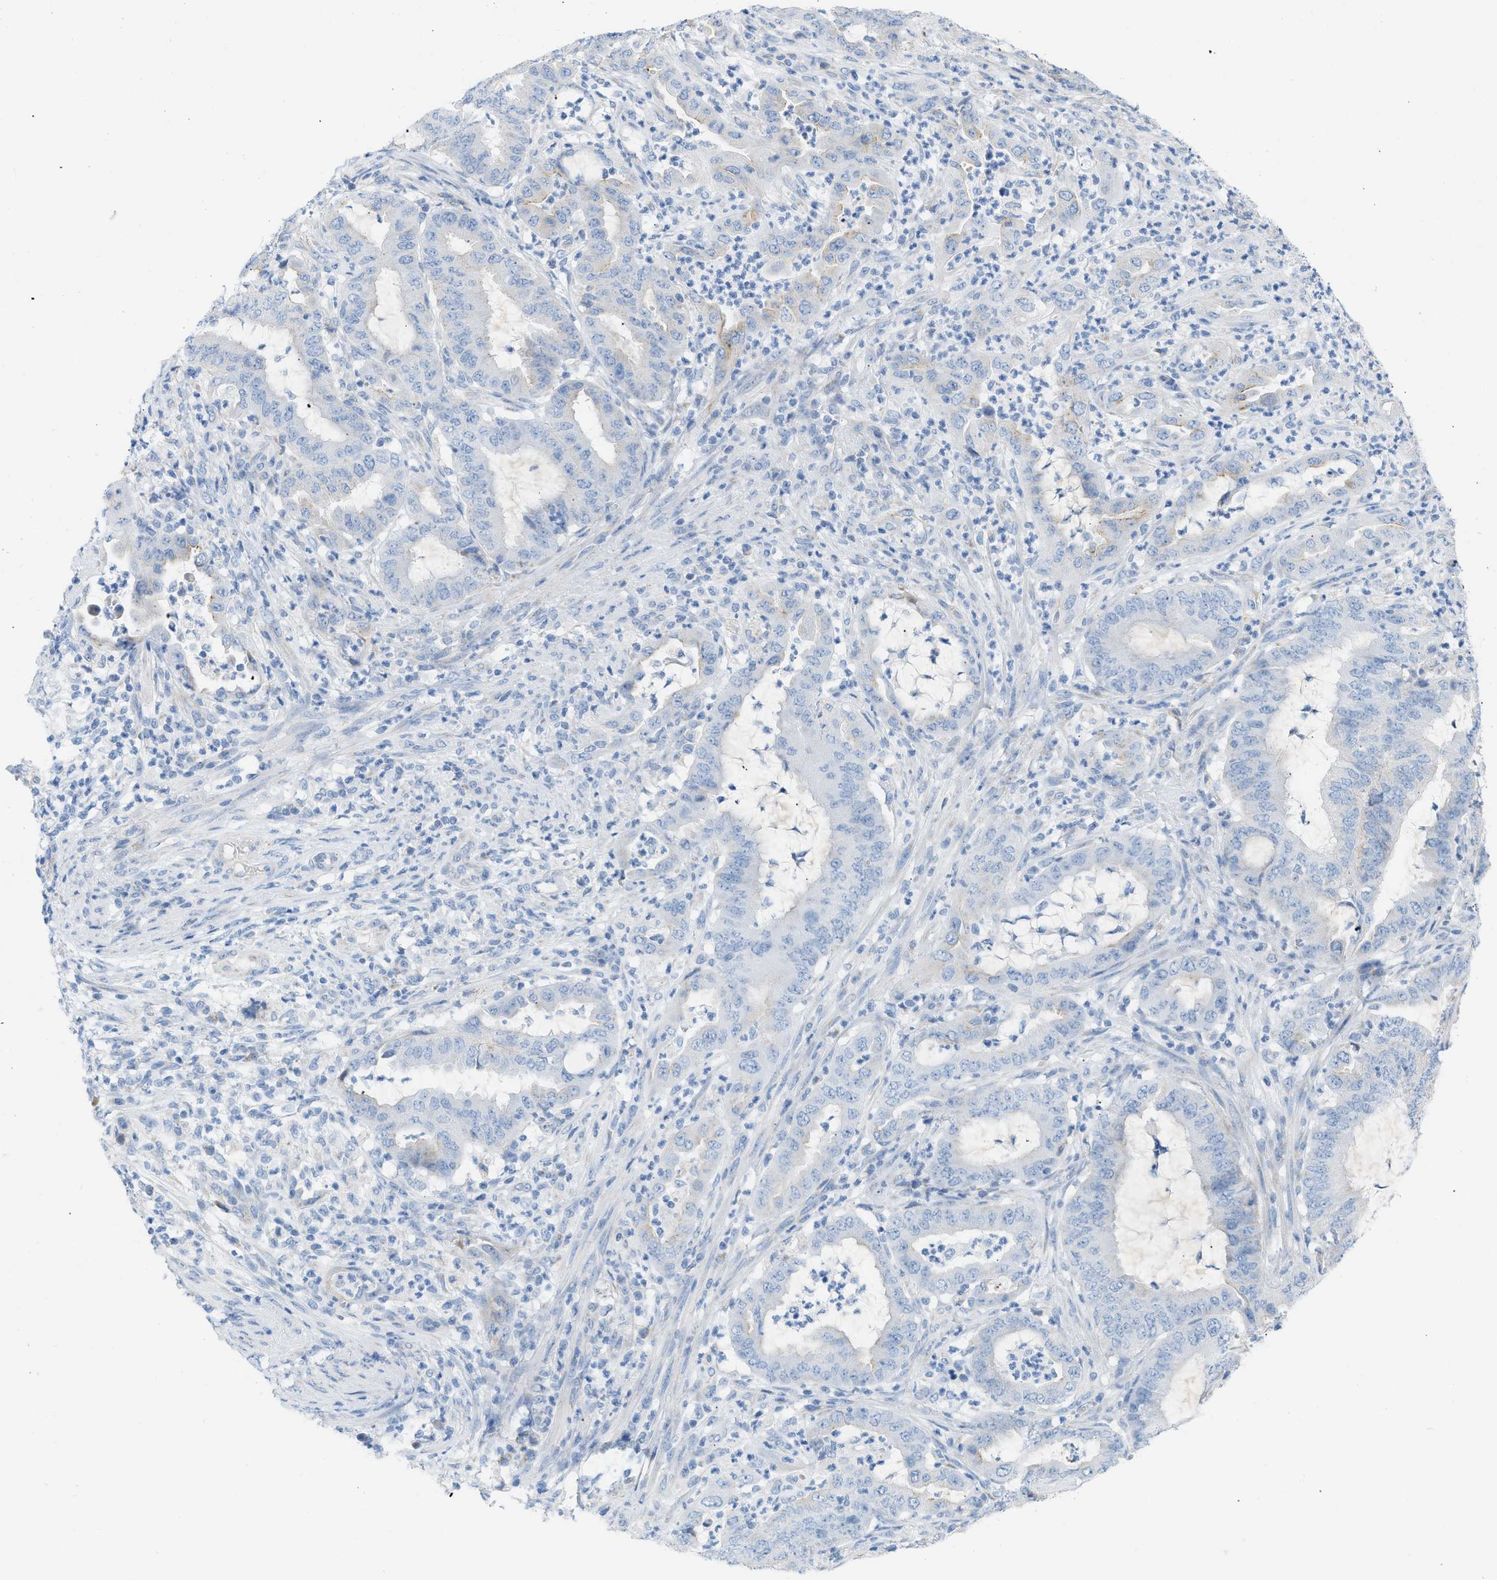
{"staining": {"intensity": "negative", "quantity": "none", "location": "none"}, "tissue": "endometrial cancer", "cell_type": "Tumor cells", "image_type": "cancer", "snomed": [{"axis": "morphology", "description": "Adenocarcinoma, NOS"}, {"axis": "topography", "description": "Endometrium"}], "caption": "The image exhibits no significant staining in tumor cells of endometrial cancer. (DAB IHC with hematoxylin counter stain).", "gene": "NDUFS8", "patient": {"sex": "female", "age": 70}}